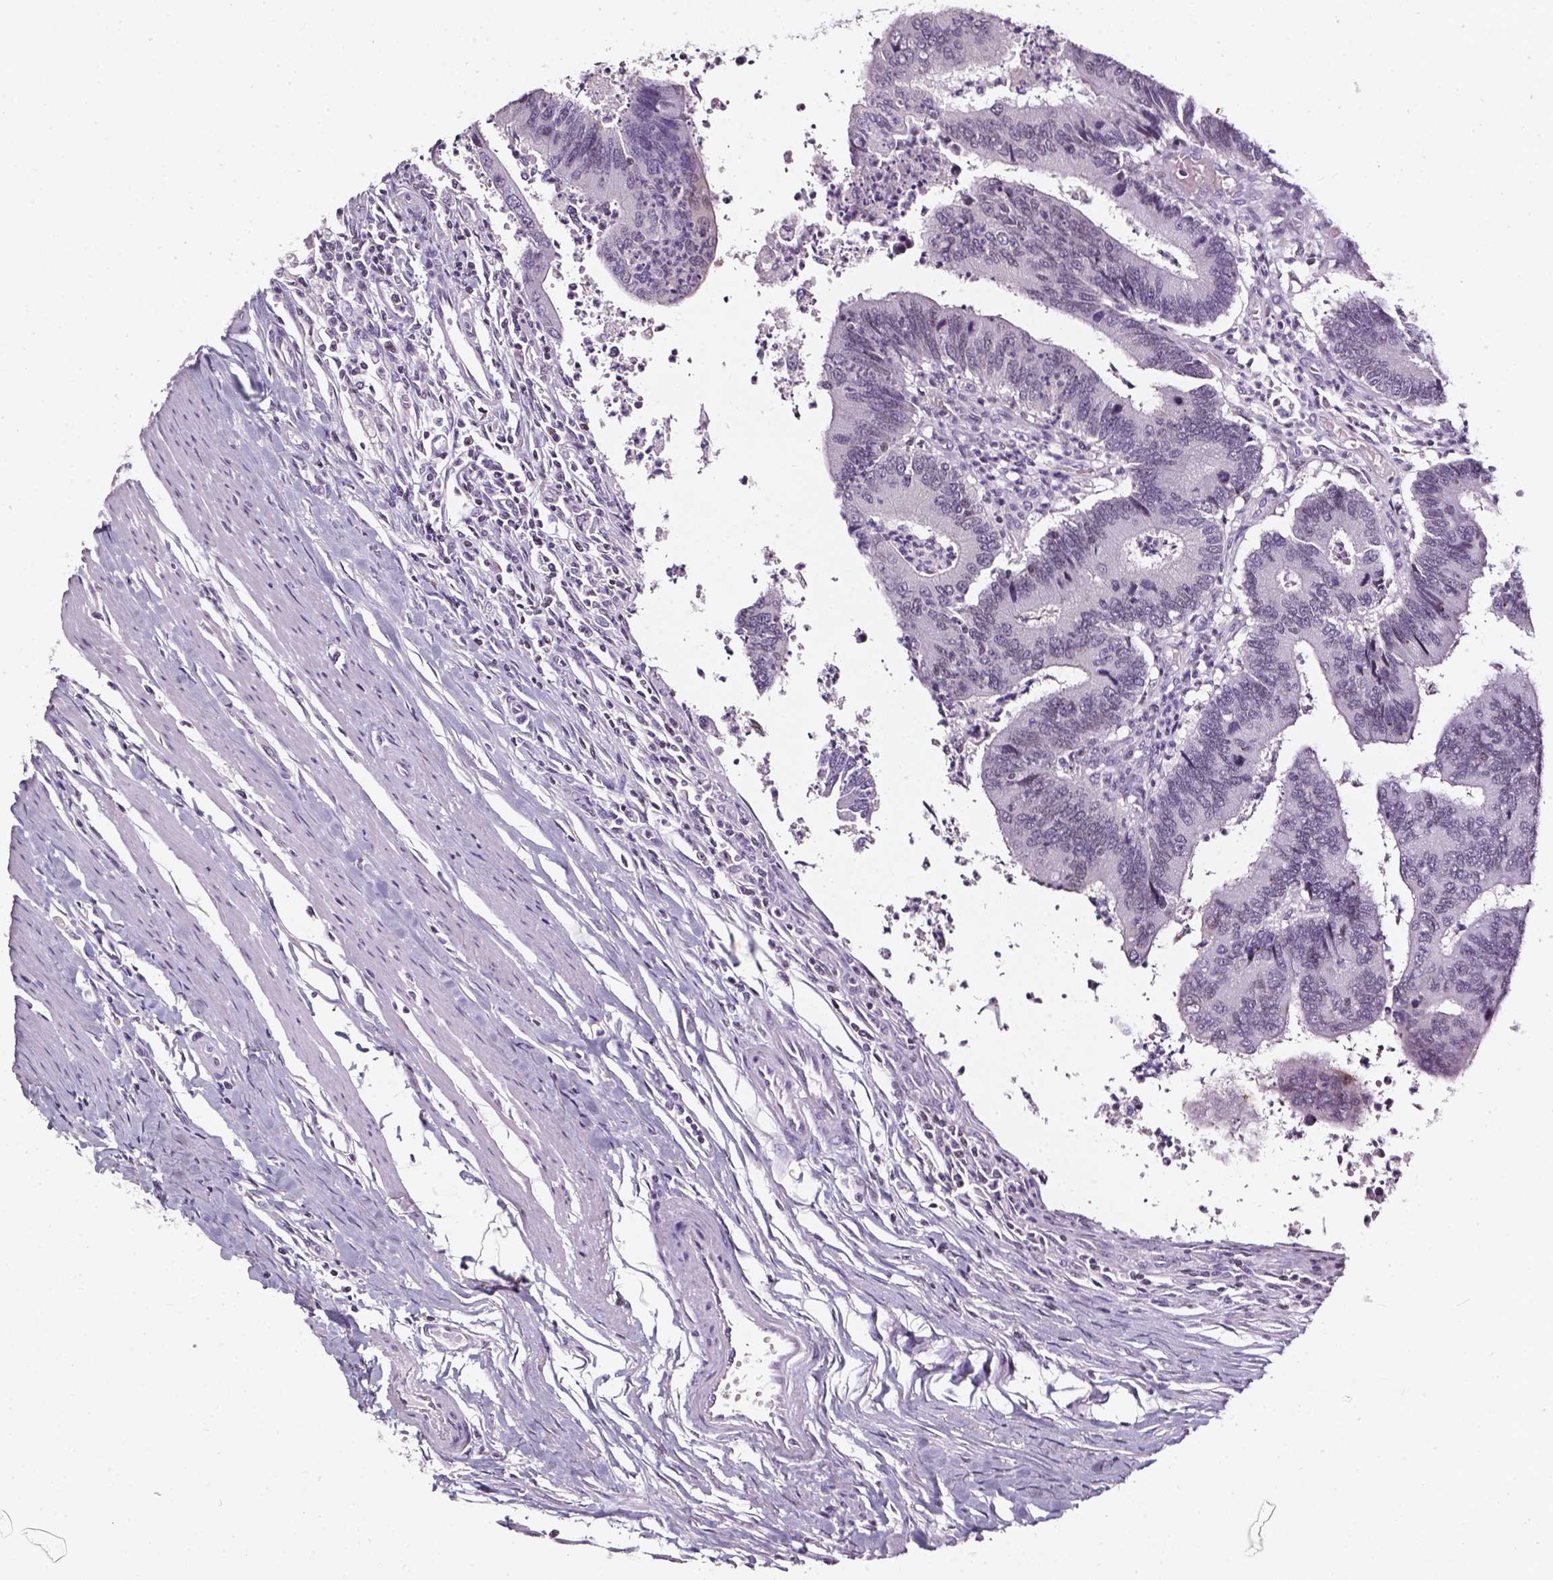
{"staining": {"intensity": "negative", "quantity": "none", "location": "none"}, "tissue": "colorectal cancer", "cell_type": "Tumor cells", "image_type": "cancer", "snomed": [{"axis": "morphology", "description": "Adenocarcinoma, NOS"}, {"axis": "topography", "description": "Colon"}], "caption": "The image demonstrates no staining of tumor cells in colorectal adenocarcinoma. (DAB (3,3'-diaminobenzidine) immunohistochemistry (IHC), high magnification).", "gene": "AKR1B10", "patient": {"sex": "female", "age": 67}}